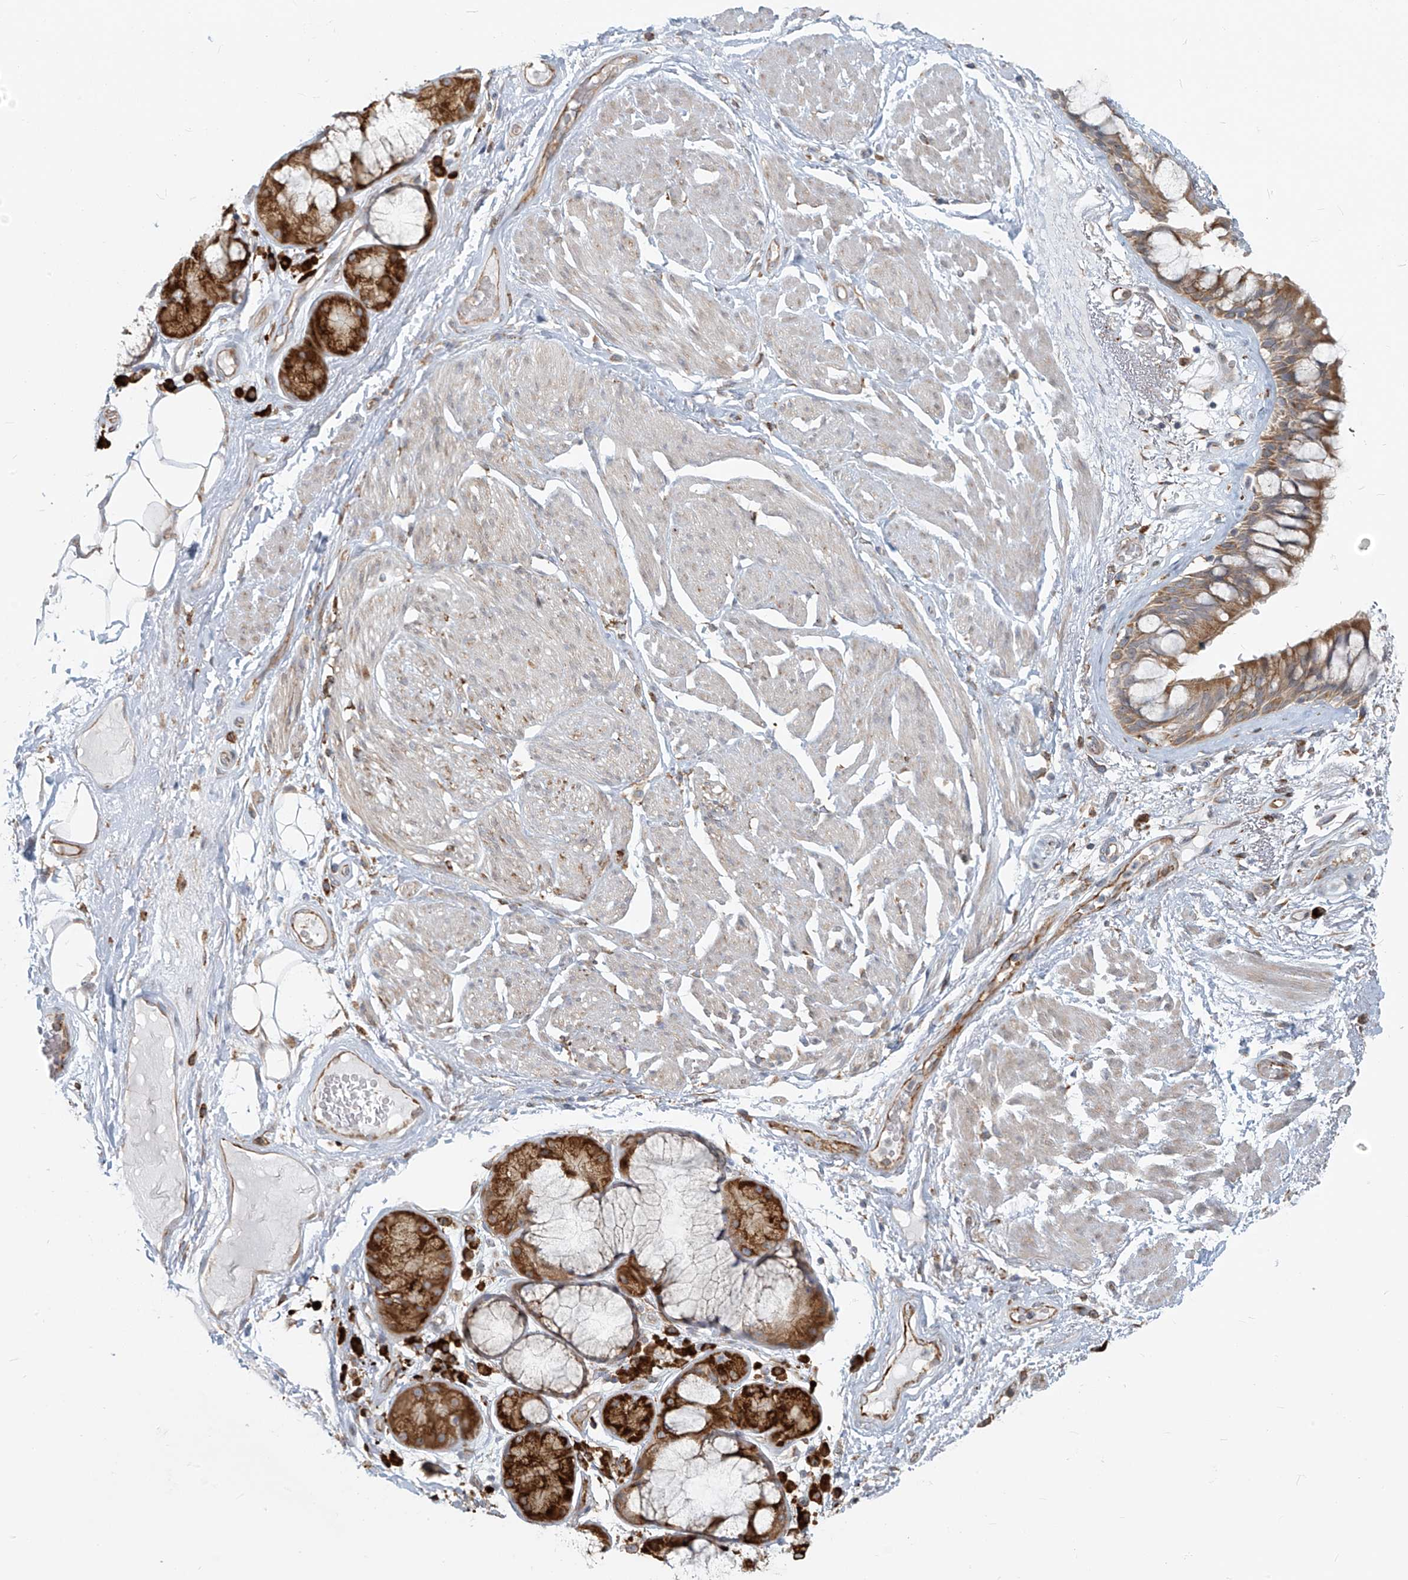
{"staining": {"intensity": "weak", "quantity": "<25%", "location": "cytoplasmic/membranous"}, "tissue": "adipose tissue", "cell_type": "Adipocytes", "image_type": "normal", "snomed": [{"axis": "morphology", "description": "Normal tissue, NOS"}, {"axis": "topography", "description": "Bronchus"}], "caption": "Histopathology image shows no significant protein positivity in adipocytes of unremarkable adipose tissue. Nuclei are stained in blue.", "gene": "KATNIP", "patient": {"sex": "male", "age": 66}}